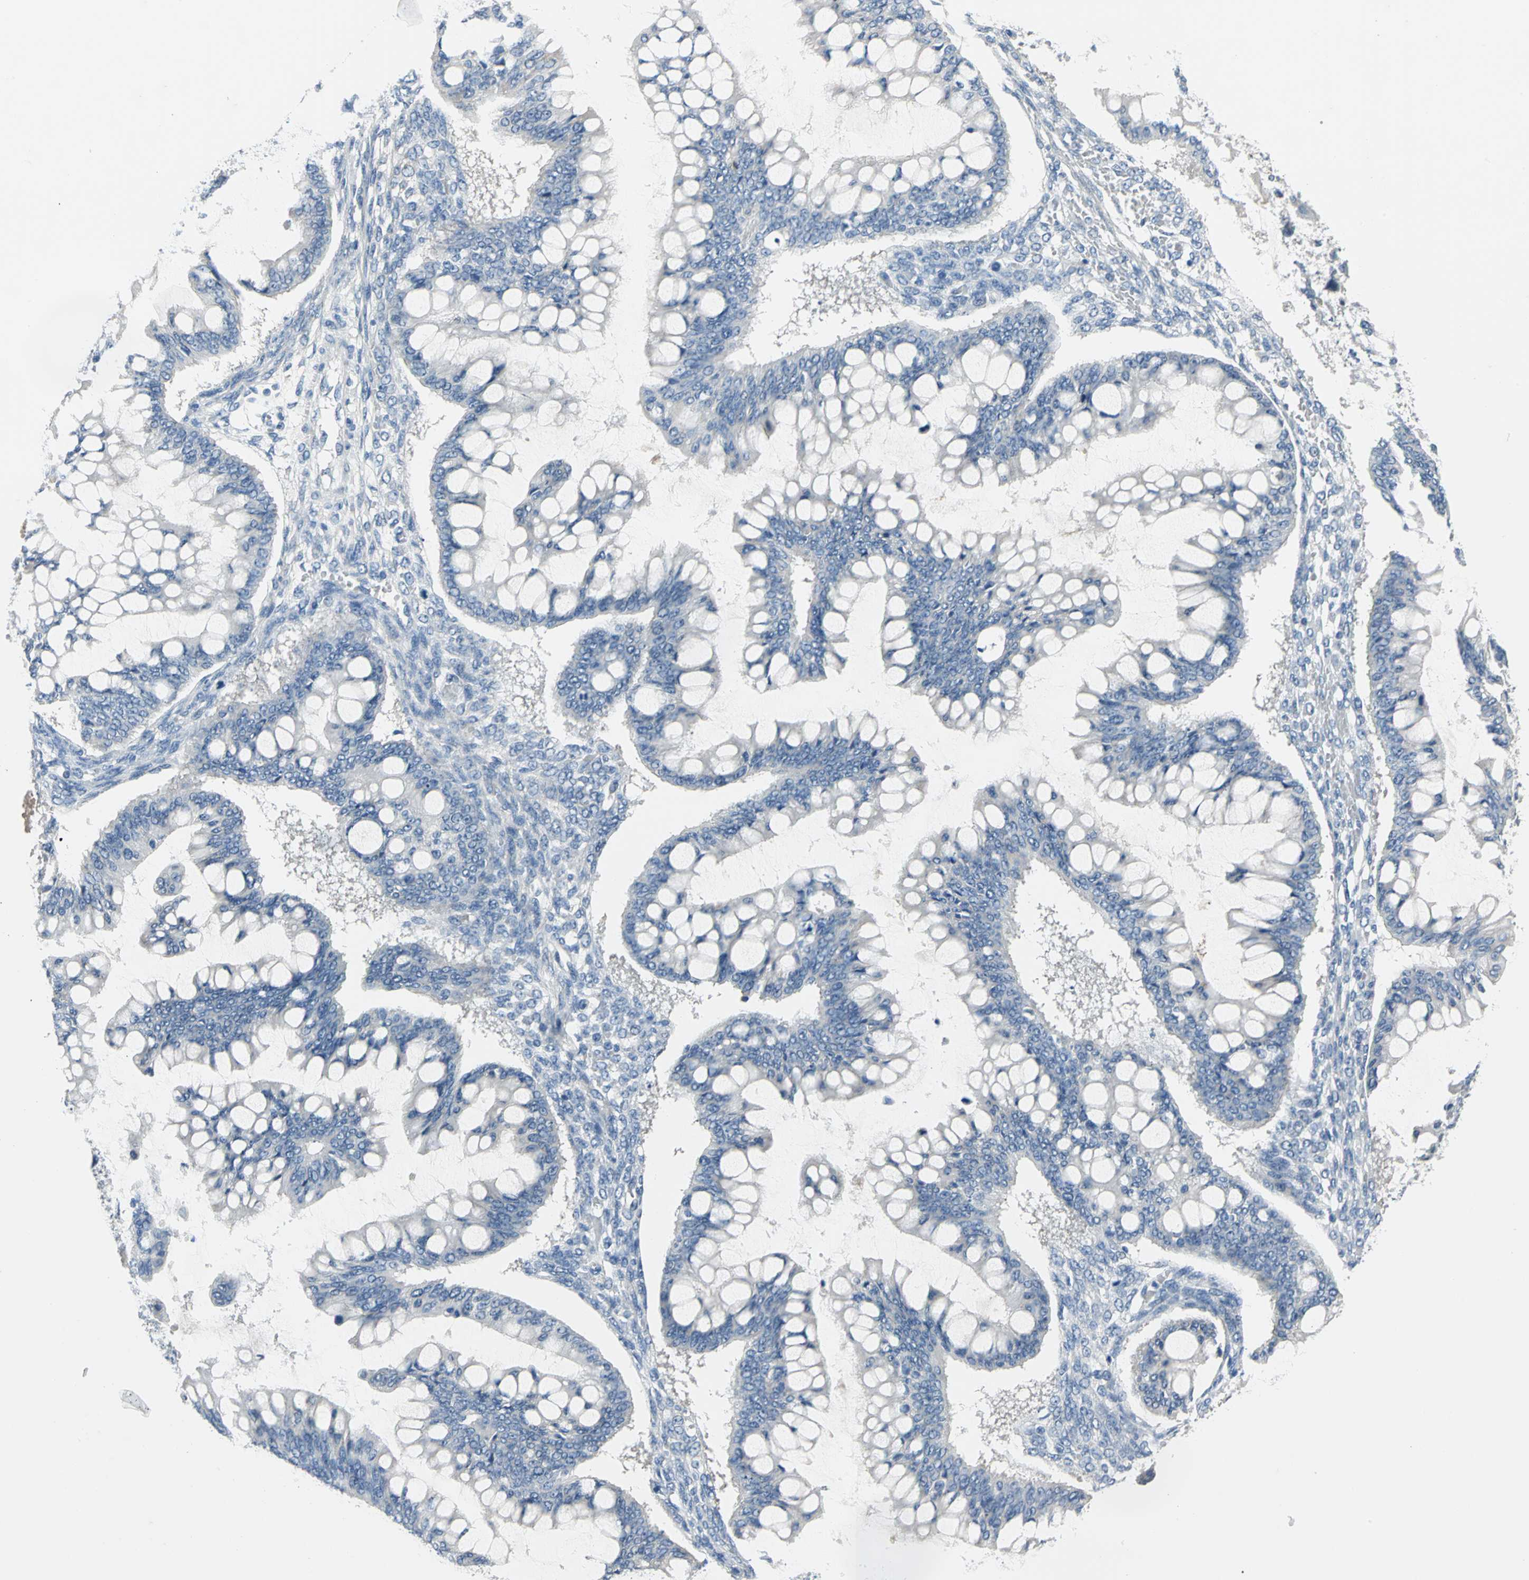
{"staining": {"intensity": "negative", "quantity": "none", "location": "none"}, "tissue": "ovarian cancer", "cell_type": "Tumor cells", "image_type": "cancer", "snomed": [{"axis": "morphology", "description": "Cystadenocarcinoma, mucinous, NOS"}, {"axis": "topography", "description": "Ovary"}], "caption": "Tumor cells are negative for protein expression in human ovarian mucinous cystadenocarcinoma.", "gene": "ZNF415", "patient": {"sex": "female", "age": 73}}